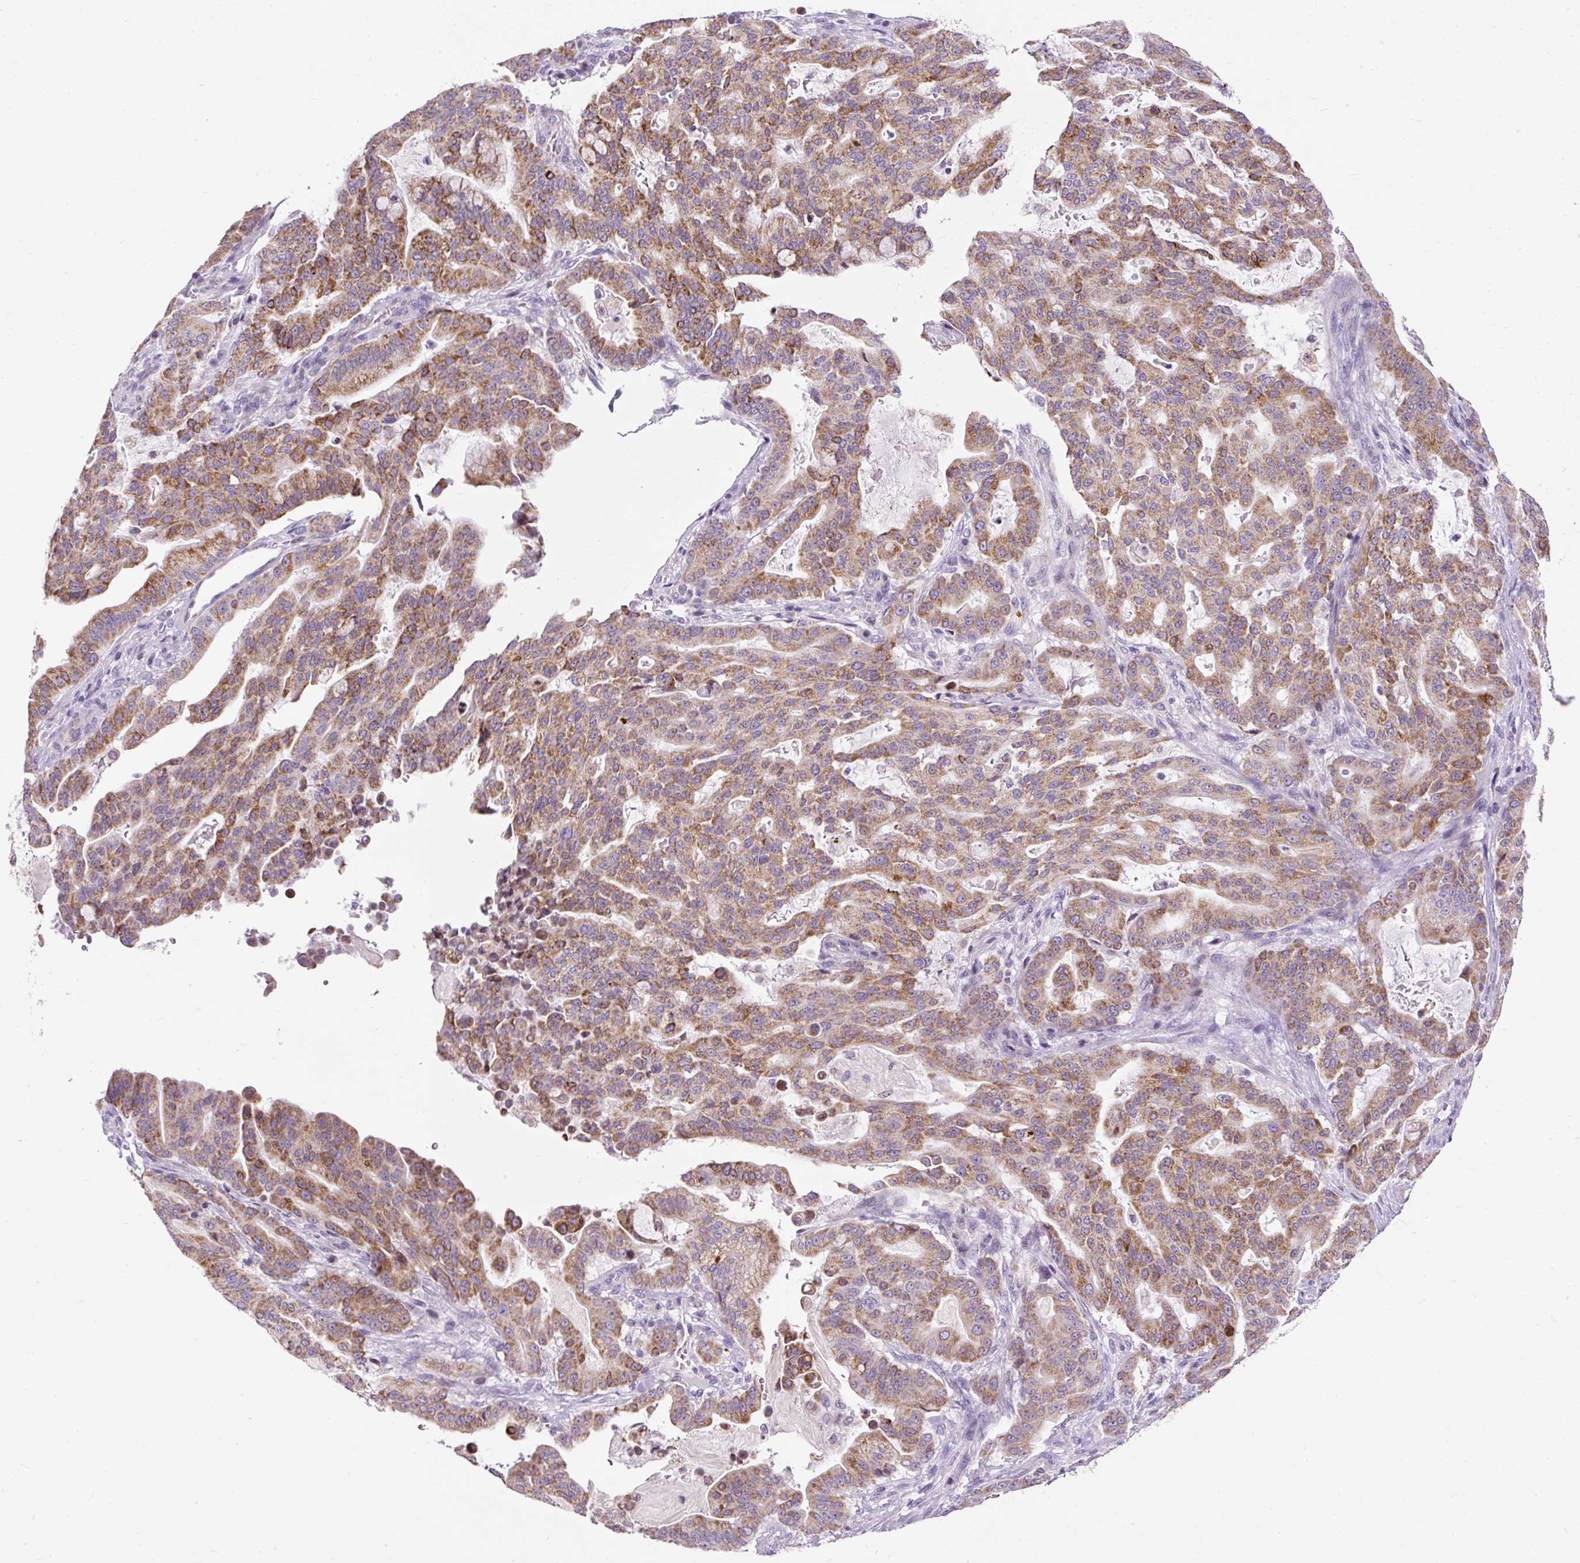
{"staining": {"intensity": "moderate", "quantity": ">75%", "location": "cytoplasmic/membranous"}, "tissue": "pancreatic cancer", "cell_type": "Tumor cells", "image_type": "cancer", "snomed": [{"axis": "morphology", "description": "Adenocarcinoma, NOS"}, {"axis": "topography", "description": "Pancreas"}], "caption": "DAB (3,3'-diaminobenzidine) immunohistochemical staining of pancreatic cancer exhibits moderate cytoplasmic/membranous protein staining in about >75% of tumor cells.", "gene": "FMC1", "patient": {"sex": "male", "age": 63}}